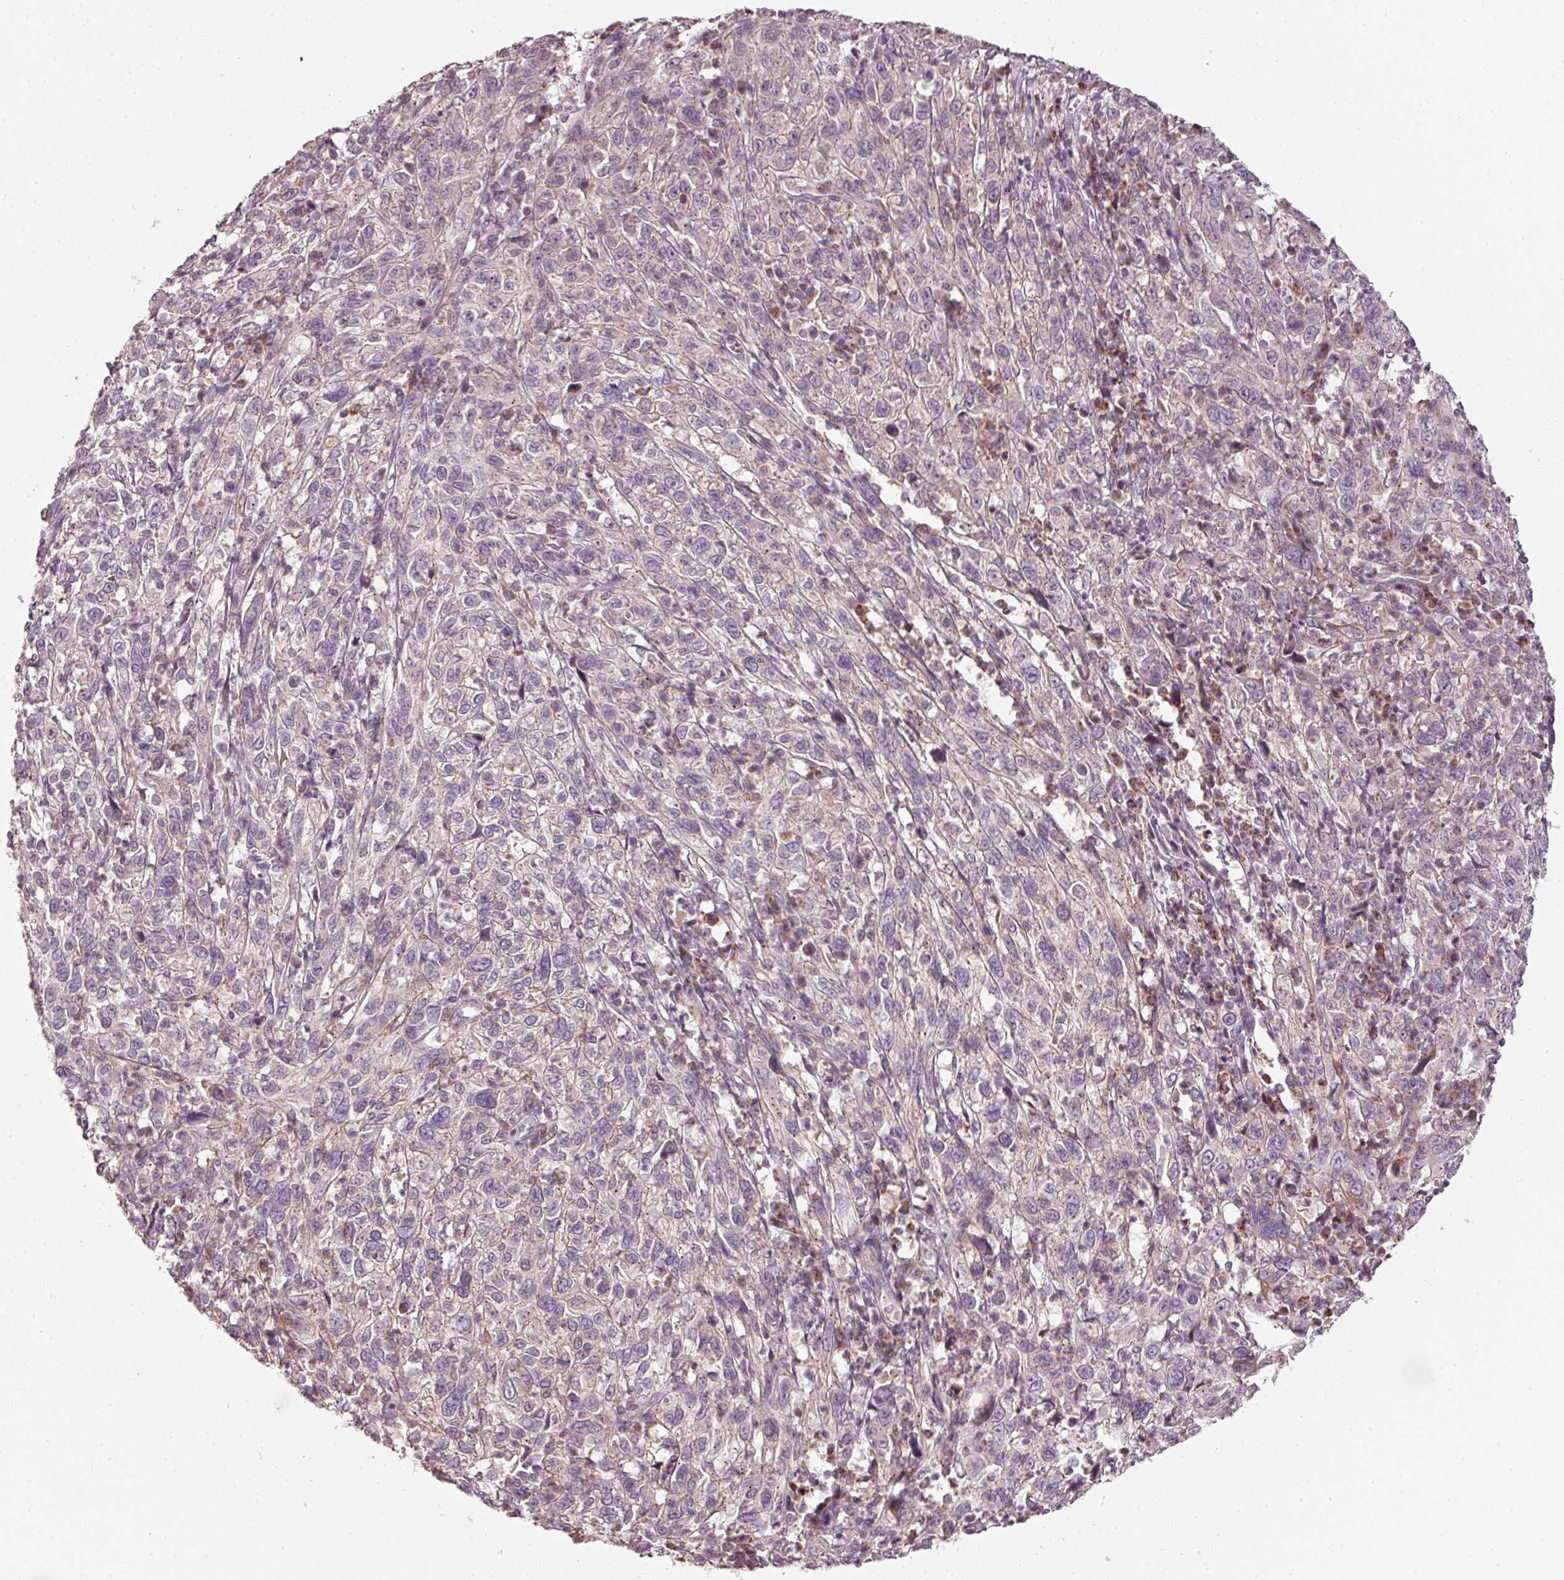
{"staining": {"intensity": "weak", "quantity": "<25%", "location": "cytoplasmic/membranous"}, "tissue": "cervical cancer", "cell_type": "Tumor cells", "image_type": "cancer", "snomed": [{"axis": "morphology", "description": "Squamous cell carcinoma, NOS"}, {"axis": "topography", "description": "Cervix"}], "caption": "High magnification brightfield microscopy of squamous cell carcinoma (cervical) stained with DAB (3,3'-diaminobenzidine) (brown) and counterstained with hematoxylin (blue): tumor cells show no significant staining.", "gene": "TOB2", "patient": {"sex": "female", "age": 46}}